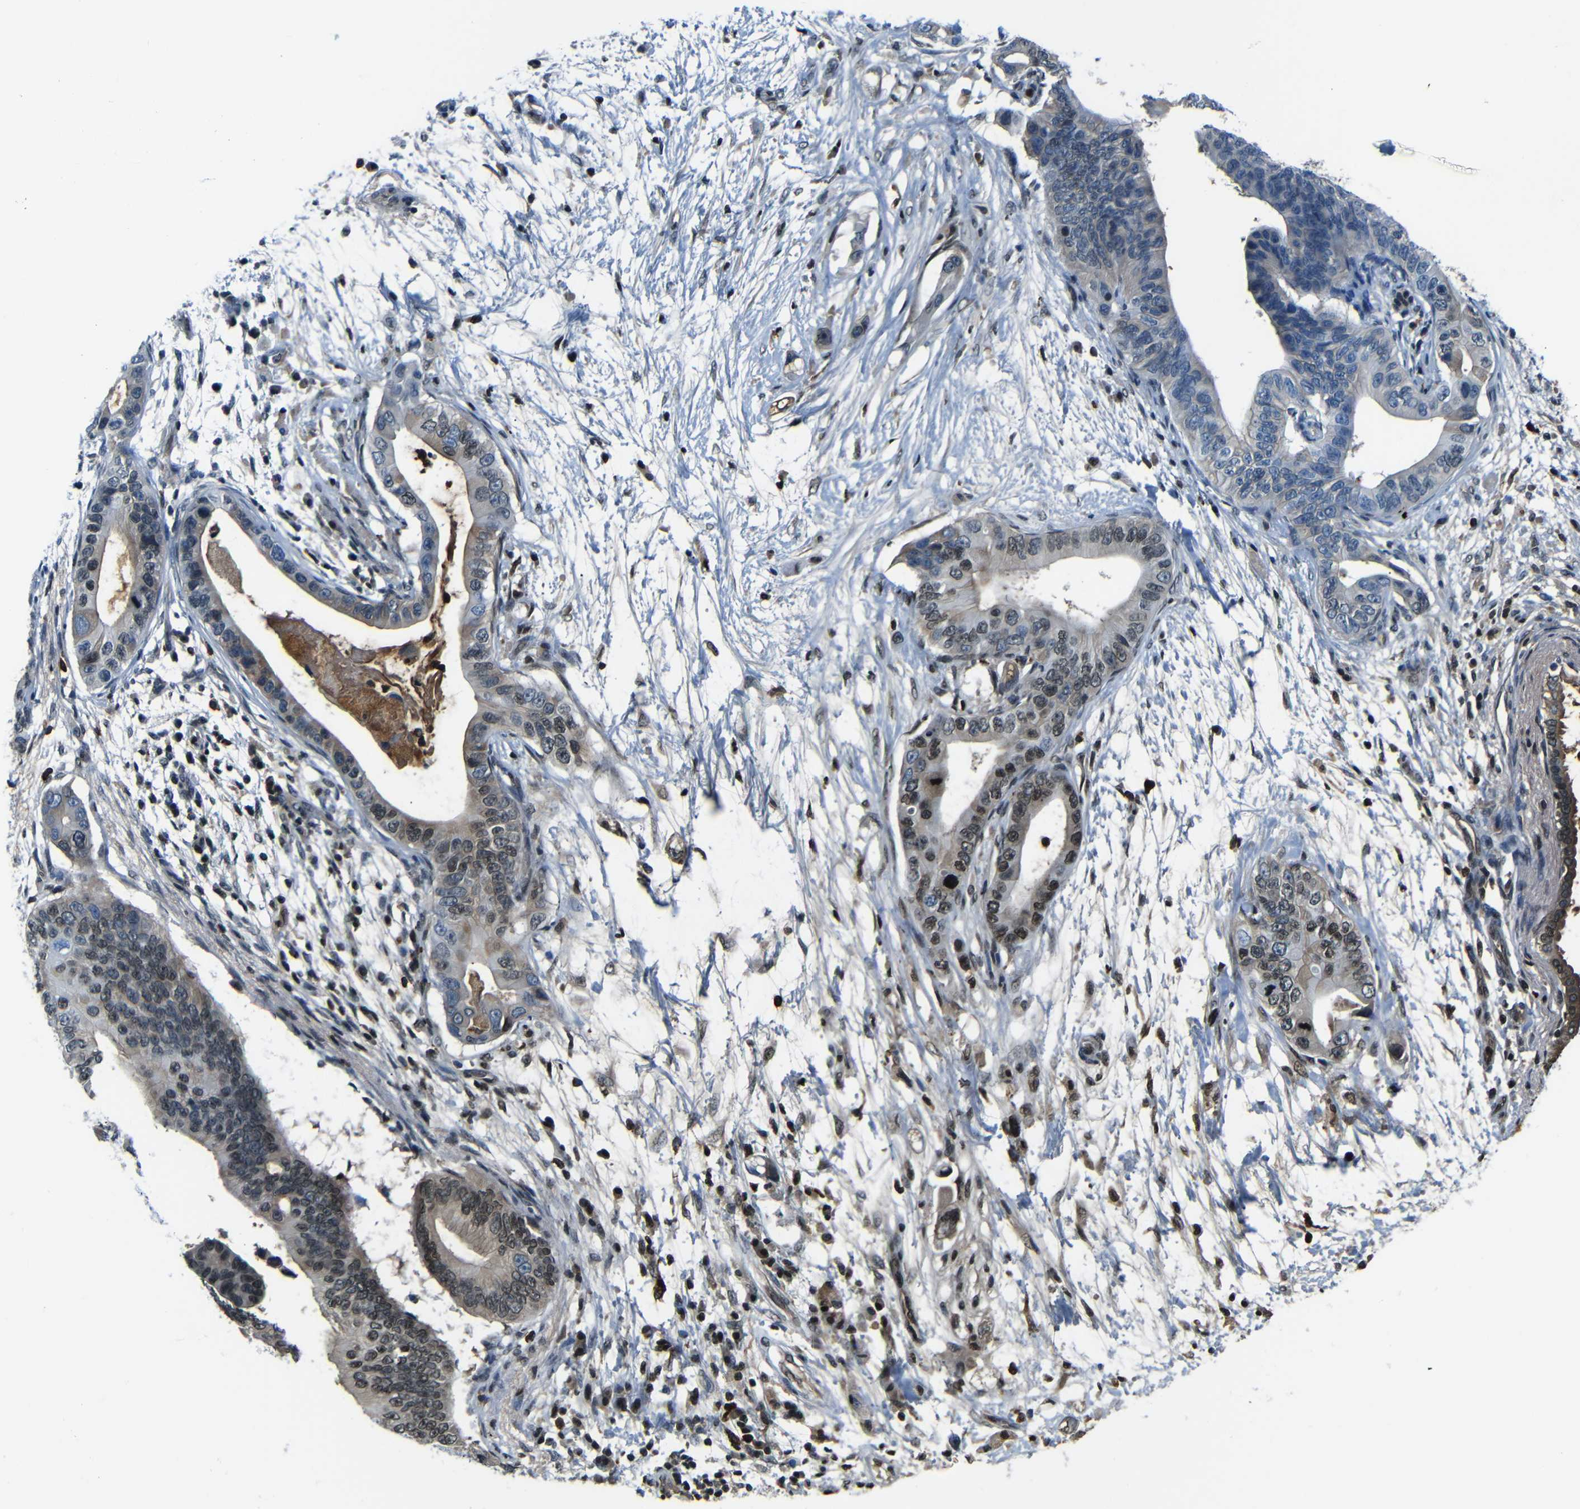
{"staining": {"intensity": "weak", "quantity": "25%-75%", "location": "cytoplasmic/membranous,nuclear"}, "tissue": "pancreatic cancer", "cell_type": "Tumor cells", "image_type": "cancer", "snomed": [{"axis": "morphology", "description": "Adenocarcinoma, NOS"}, {"axis": "topography", "description": "Pancreas"}], "caption": "Pancreatic cancer (adenocarcinoma) was stained to show a protein in brown. There is low levels of weak cytoplasmic/membranous and nuclear staining in approximately 25%-75% of tumor cells. (brown staining indicates protein expression, while blue staining denotes nuclei).", "gene": "SERPINA1", "patient": {"sex": "male", "age": 77}}